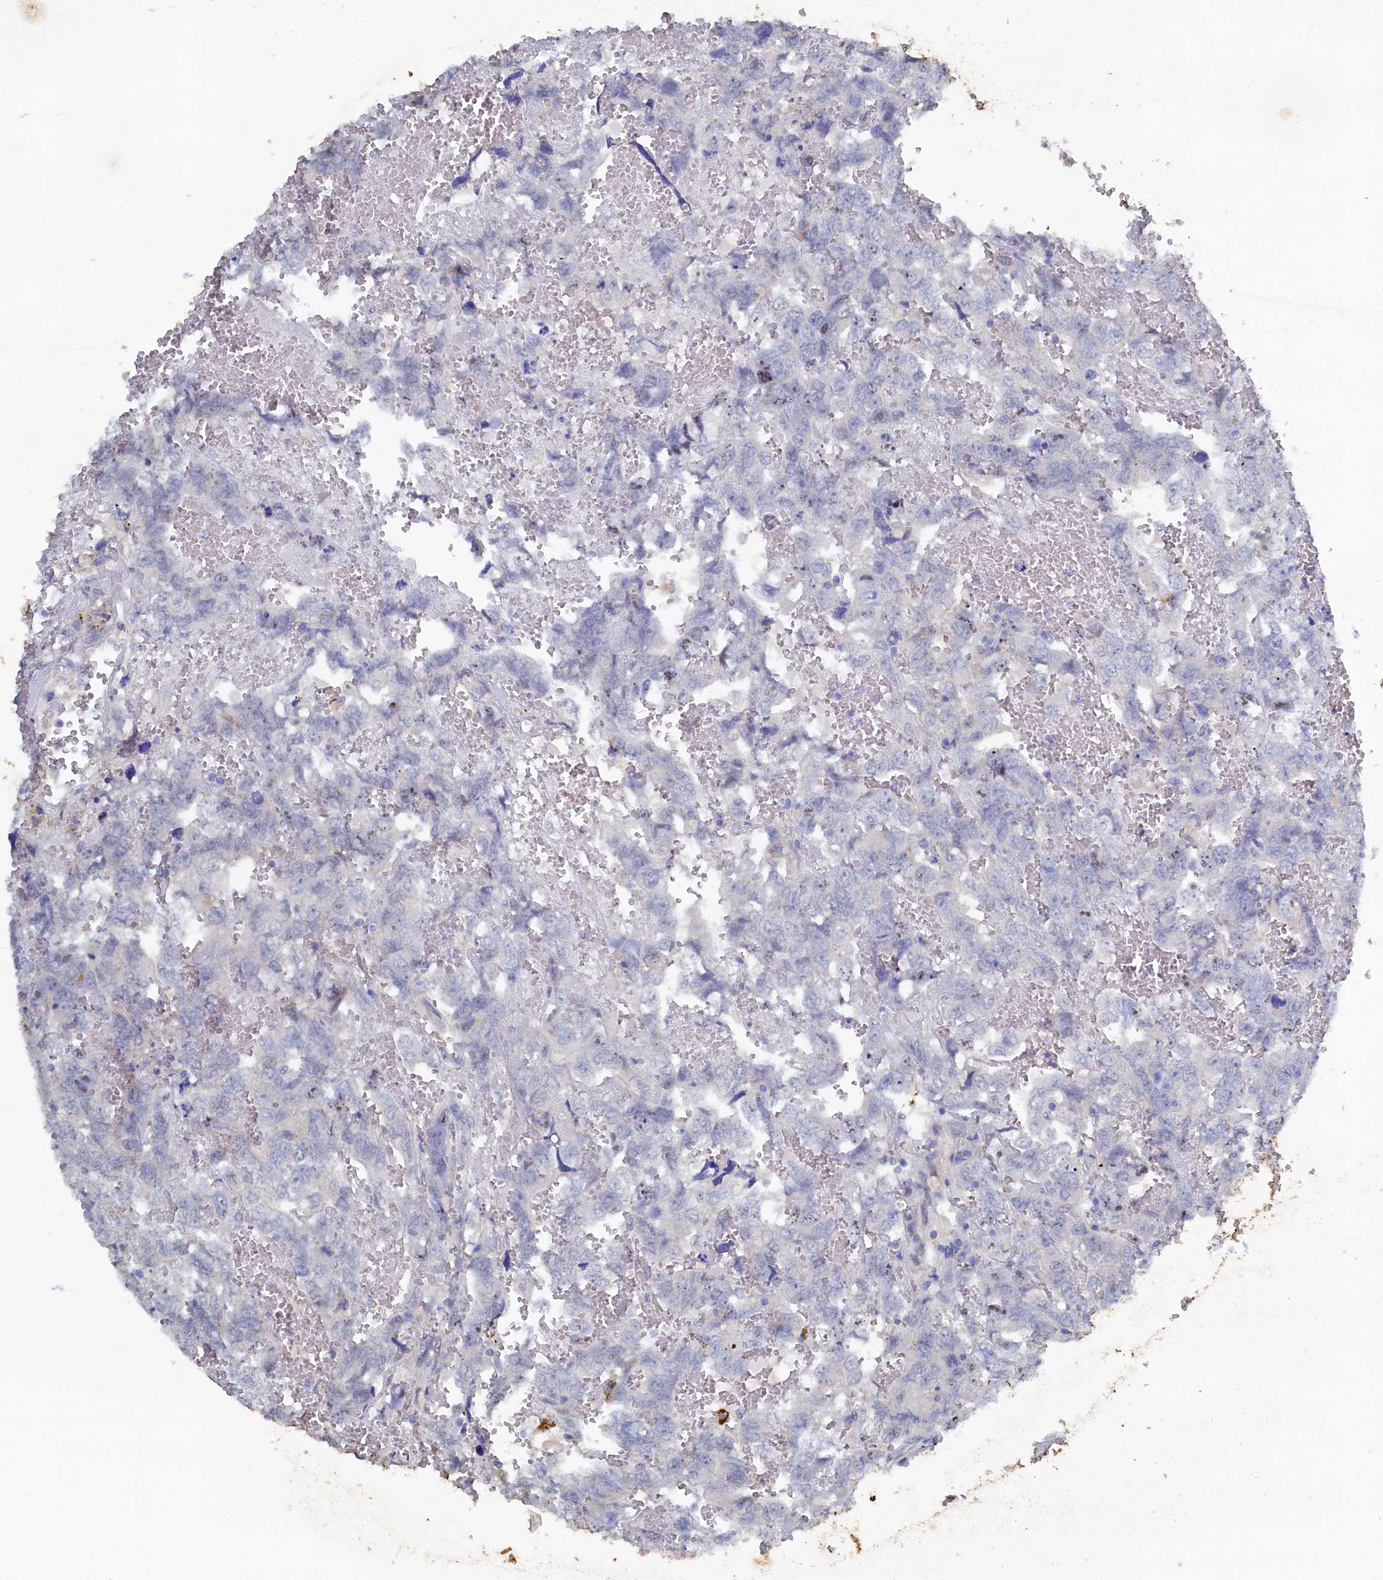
{"staining": {"intensity": "negative", "quantity": "none", "location": "none"}, "tissue": "testis cancer", "cell_type": "Tumor cells", "image_type": "cancer", "snomed": [{"axis": "morphology", "description": "Carcinoma, Embryonal, NOS"}, {"axis": "topography", "description": "Testis"}], "caption": "Protein analysis of testis embryonal carcinoma shows no significant expression in tumor cells.", "gene": "CBLIF", "patient": {"sex": "male", "age": 45}}